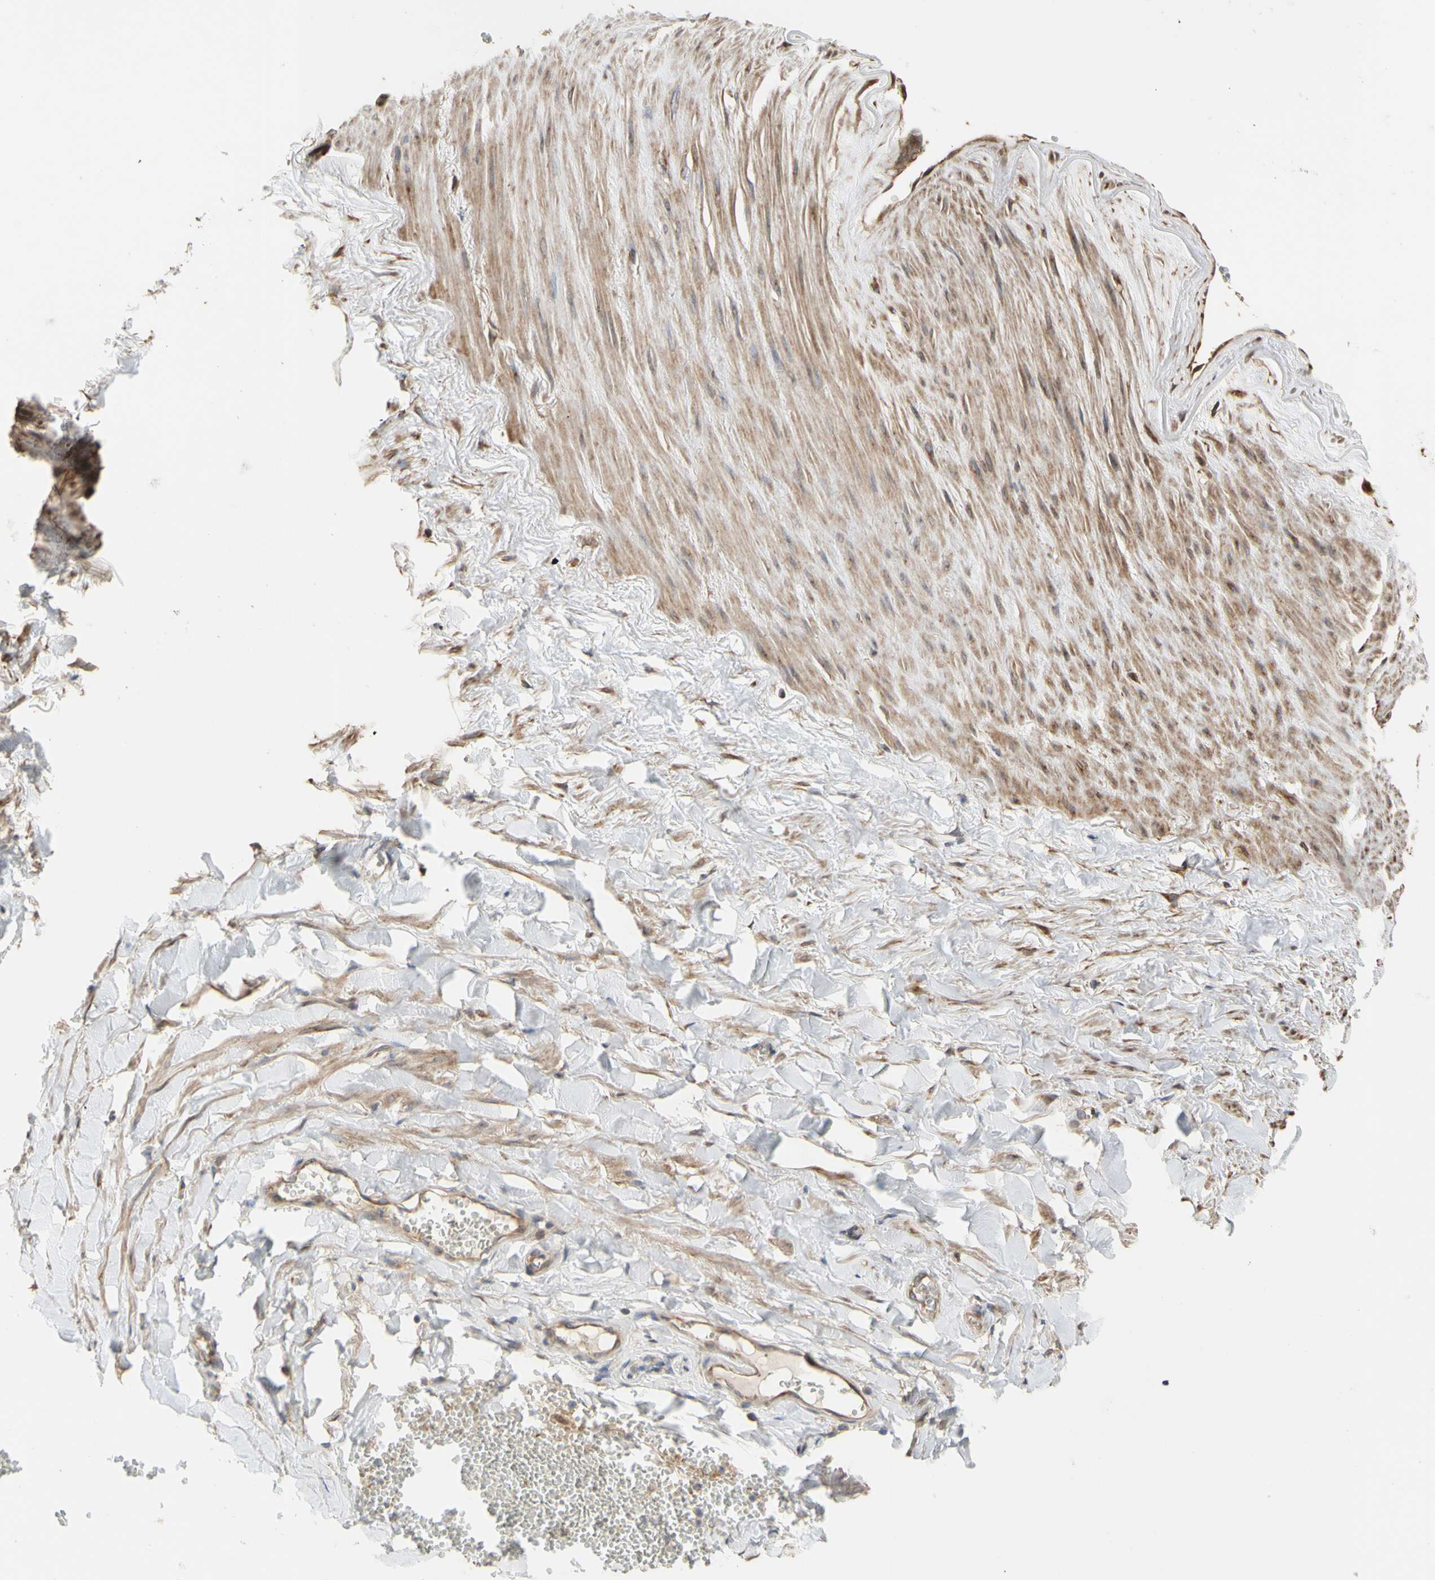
{"staining": {"intensity": "moderate", "quantity": ">75%", "location": "cytoplasmic/membranous"}, "tissue": "adipose tissue", "cell_type": "Adipocytes", "image_type": "normal", "snomed": [{"axis": "morphology", "description": "Normal tissue, NOS"}, {"axis": "topography", "description": "Adipose tissue"}, {"axis": "topography", "description": "Peripheral nerve tissue"}], "caption": "IHC staining of normal adipose tissue, which demonstrates medium levels of moderate cytoplasmic/membranous positivity in about >75% of adipocytes indicating moderate cytoplasmic/membranous protein expression. The staining was performed using DAB (3,3'-diaminobenzidine) (brown) for protein detection and nuclei were counterstained in hematoxylin (blue).", "gene": "NECTIN3", "patient": {"sex": "male", "age": 52}}